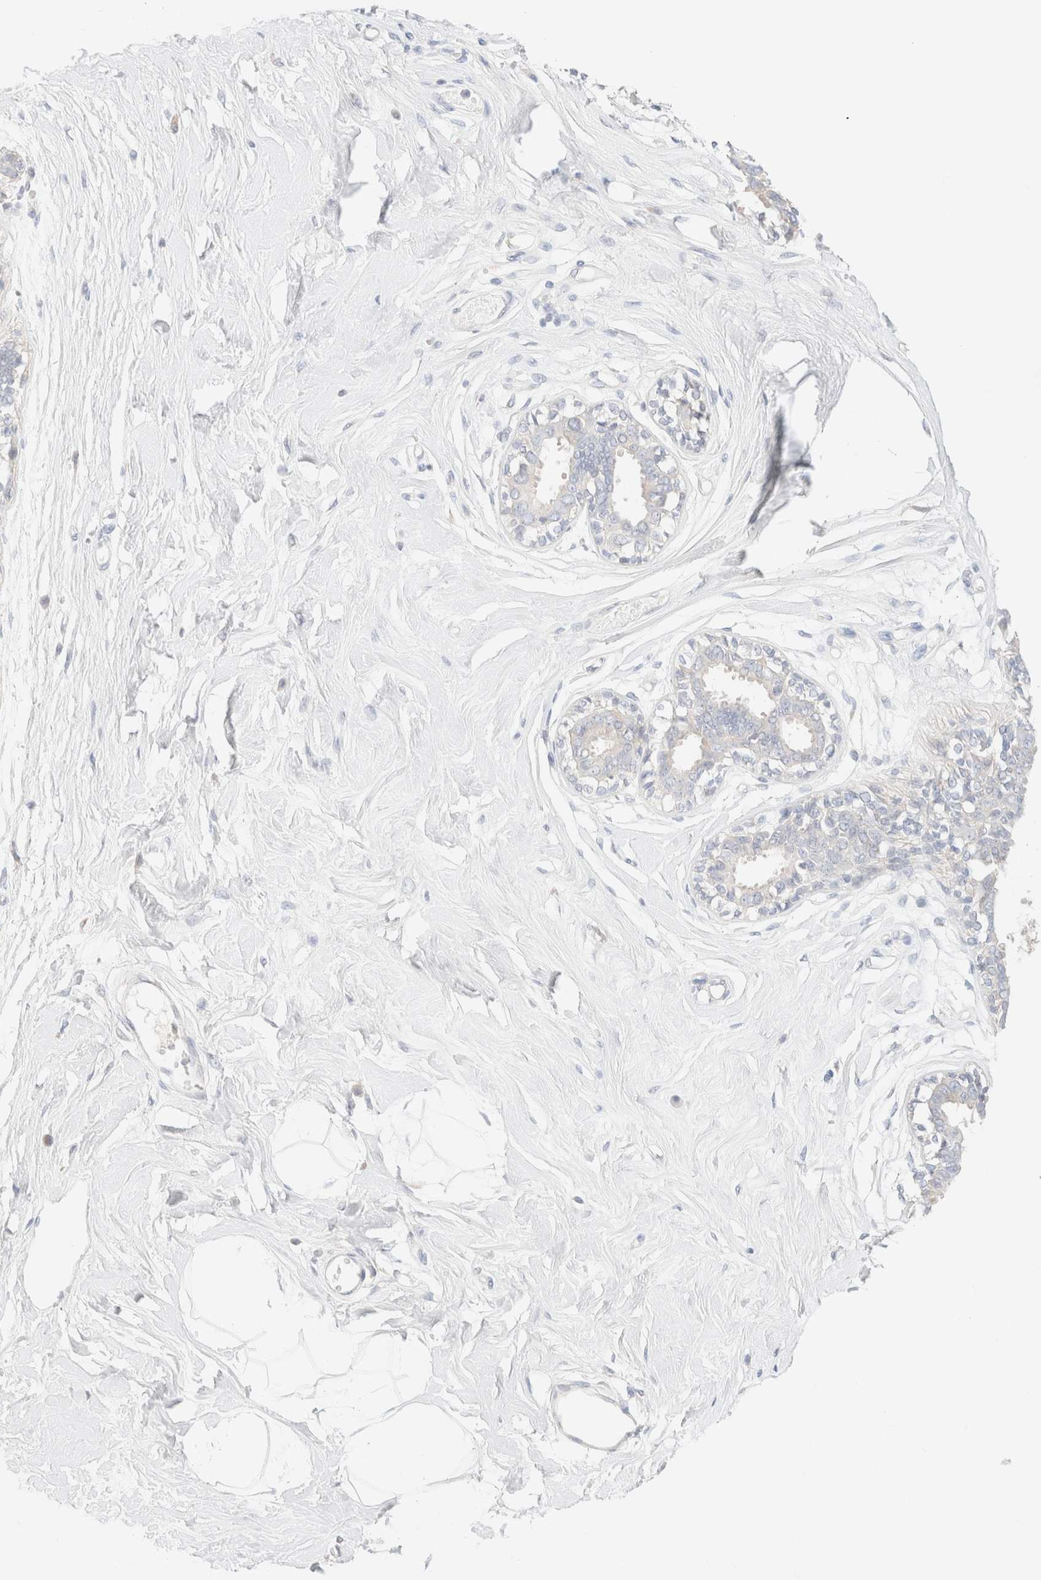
{"staining": {"intensity": "negative", "quantity": "none", "location": "none"}, "tissue": "breast", "cell_type": "Adipocytes", "image_type": "normal", "snomed": [{"axis": "morphology", "description": "Normal tissue, NOS"}, {"axis": "topography", "description": "Breast"}], "caption": "Adipocytes are negative for brown protein staining in benign breast. (Stains: DAB immunohistochemistry with hematoxylin counter stain, Microscopy: brightfield microscopy at high magnification).", "gene": "SARM1", "patient": {"sex": "female", "age": 45}}